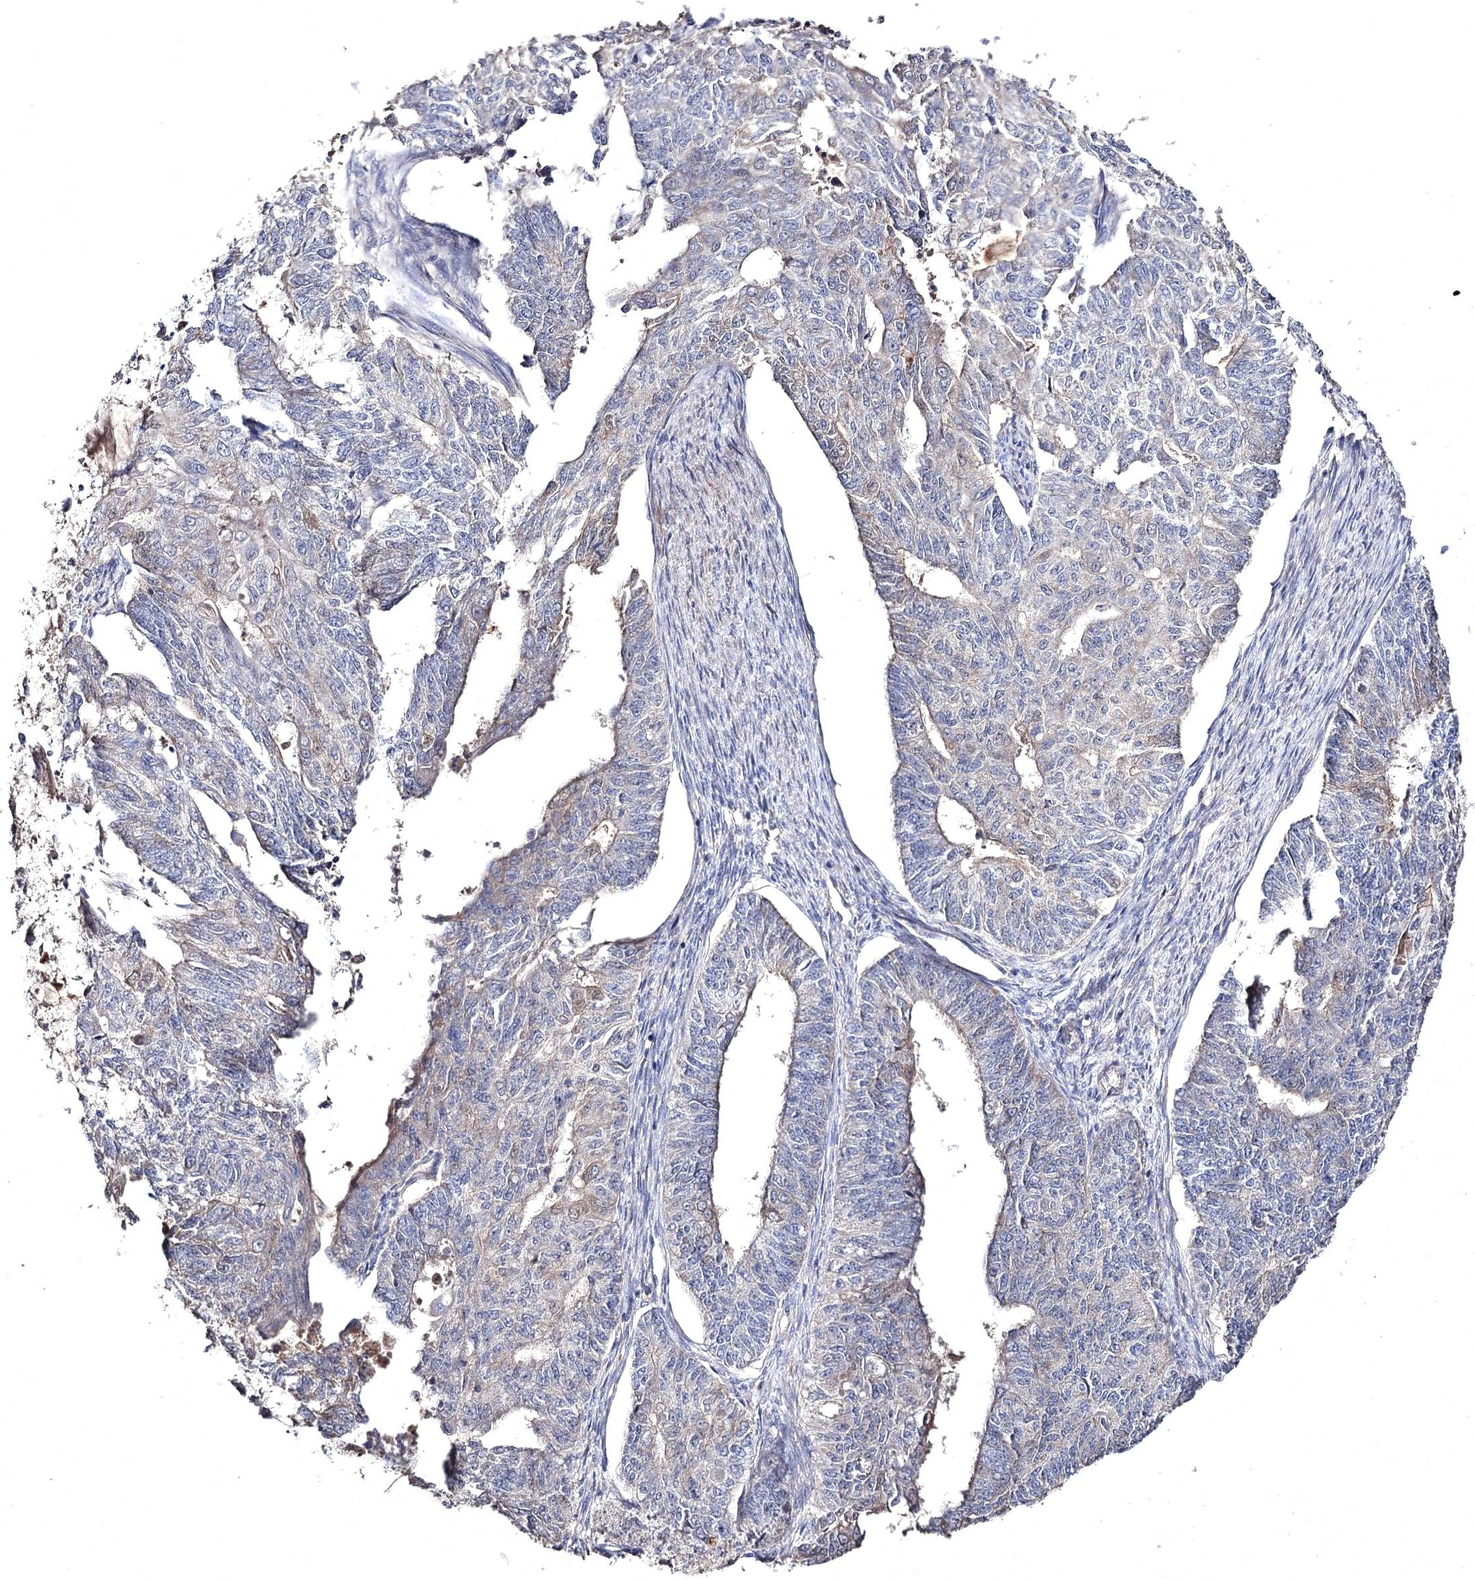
{"staining": {"intensity": "negative", "quantity": "none", "location": "none"}, "tissue": "endometrial cancer", "cell_type": "Tumor cells", "image_type": "cancer", "snomed": [{"axis": "morphology", "description": "Adenocarcinoma, NOS"}, {"axis": "topography", "description": "Endometrium"}], "caption": "Image shows no significant protein expression in tumor cells of endometrial adenocarcinoma.", "gene": "SEMA4G", "patient": {"sex": "female", "age": 32}}